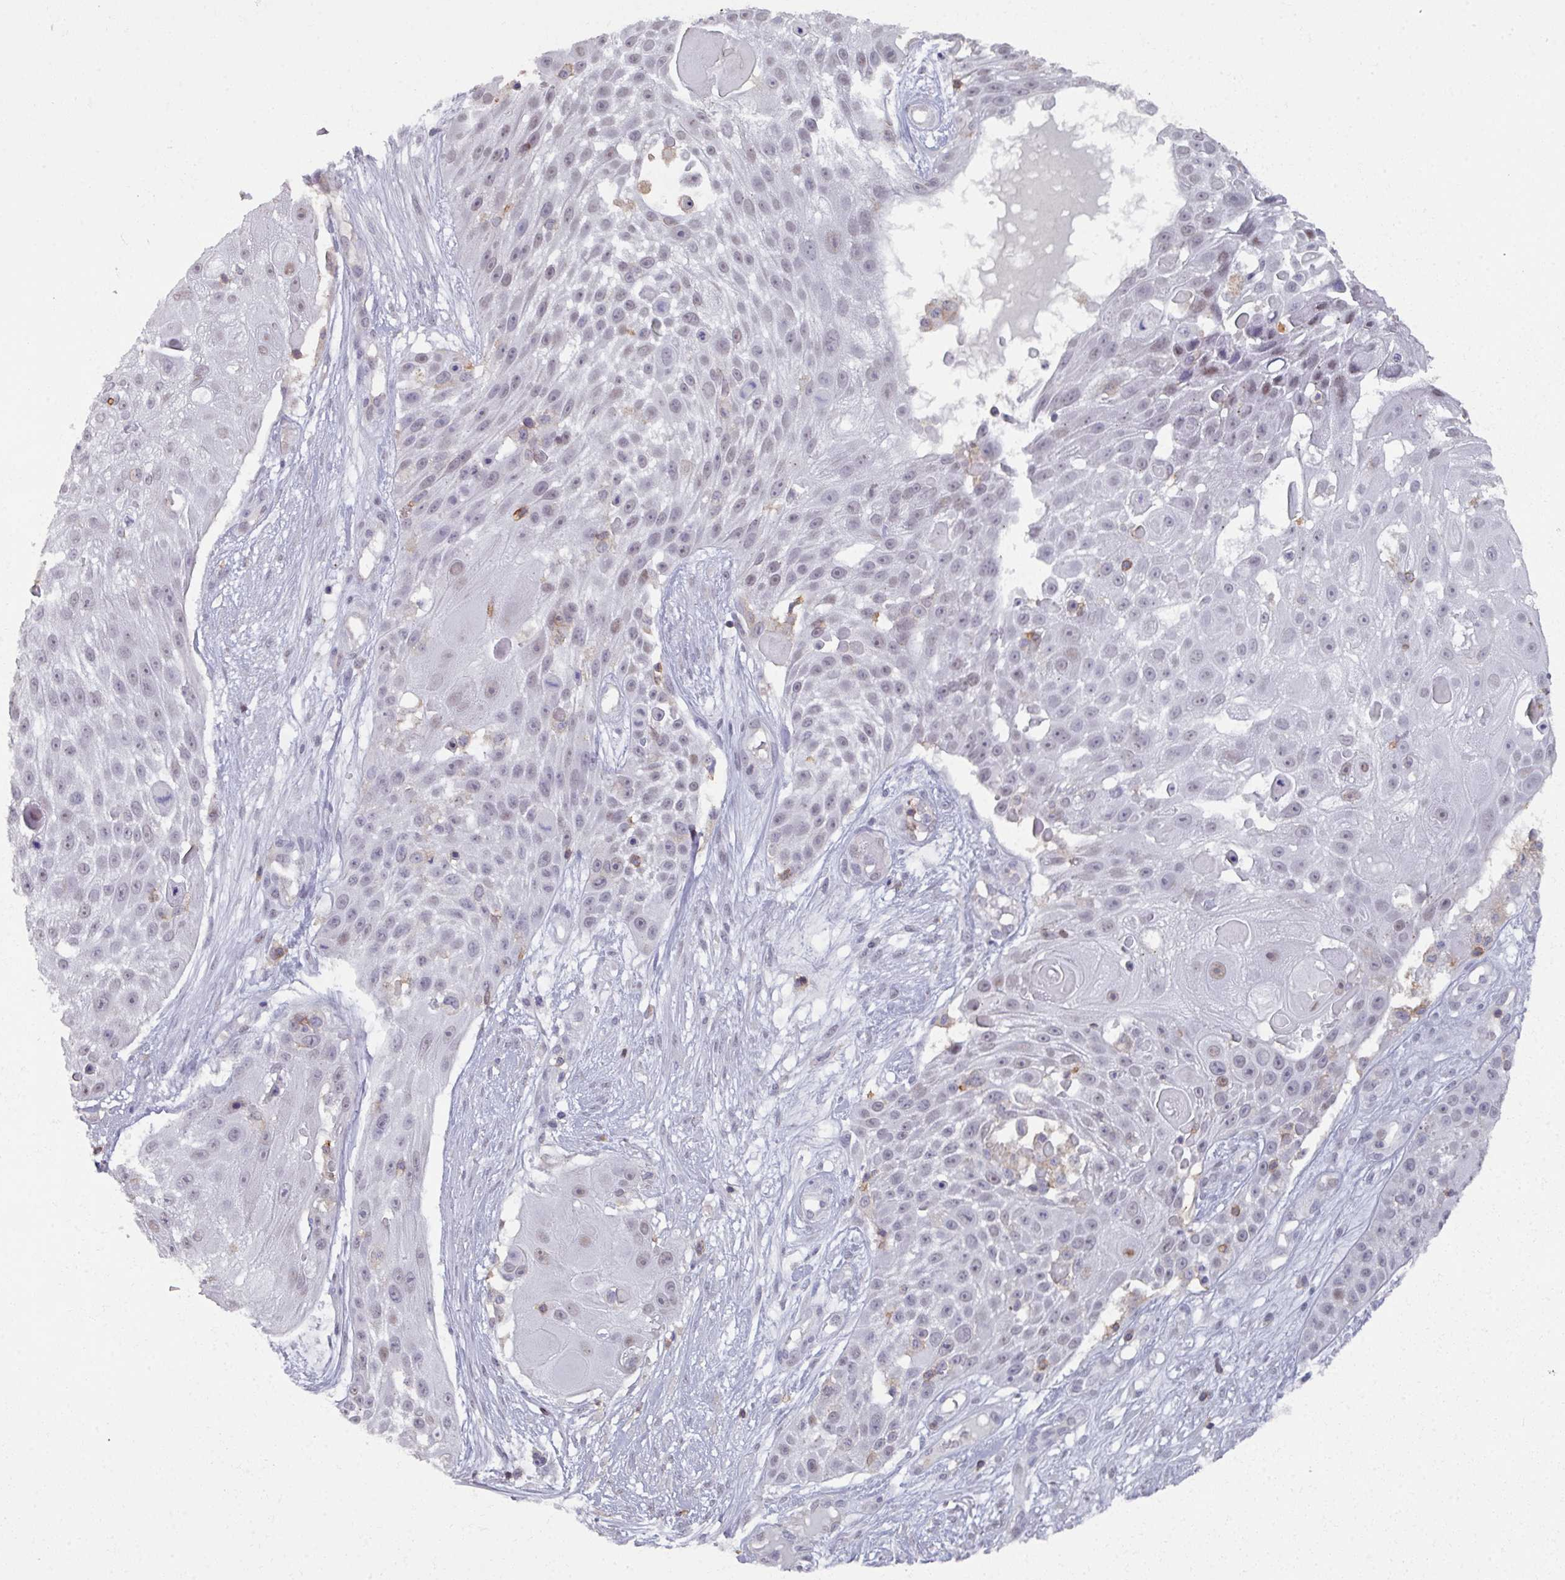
{"staining": {"intensity": "negative", "quantity": "none", "location": "none"}, "tissue": "skin cancer", "cell_type": "Tumor cells", "image_type": "cancer", "snomed": [{"axis": "morphology", "description": "Squamous cell carcinoma, NOS"}, {"axis": "topography", "description": "Skin"}], "caption": "Immunohistochemical staining of skin cancer displays no significant expression in tumor cells. The staining was performed using DAB (3,3'-diaminobenzidine) to visualize the protein expression in brown, while the nuclei were stained in blue with hematoxylin (Magnification: 20x).", "gene": "RASAL3", "patient": {"sex": "female", "age": 86}}